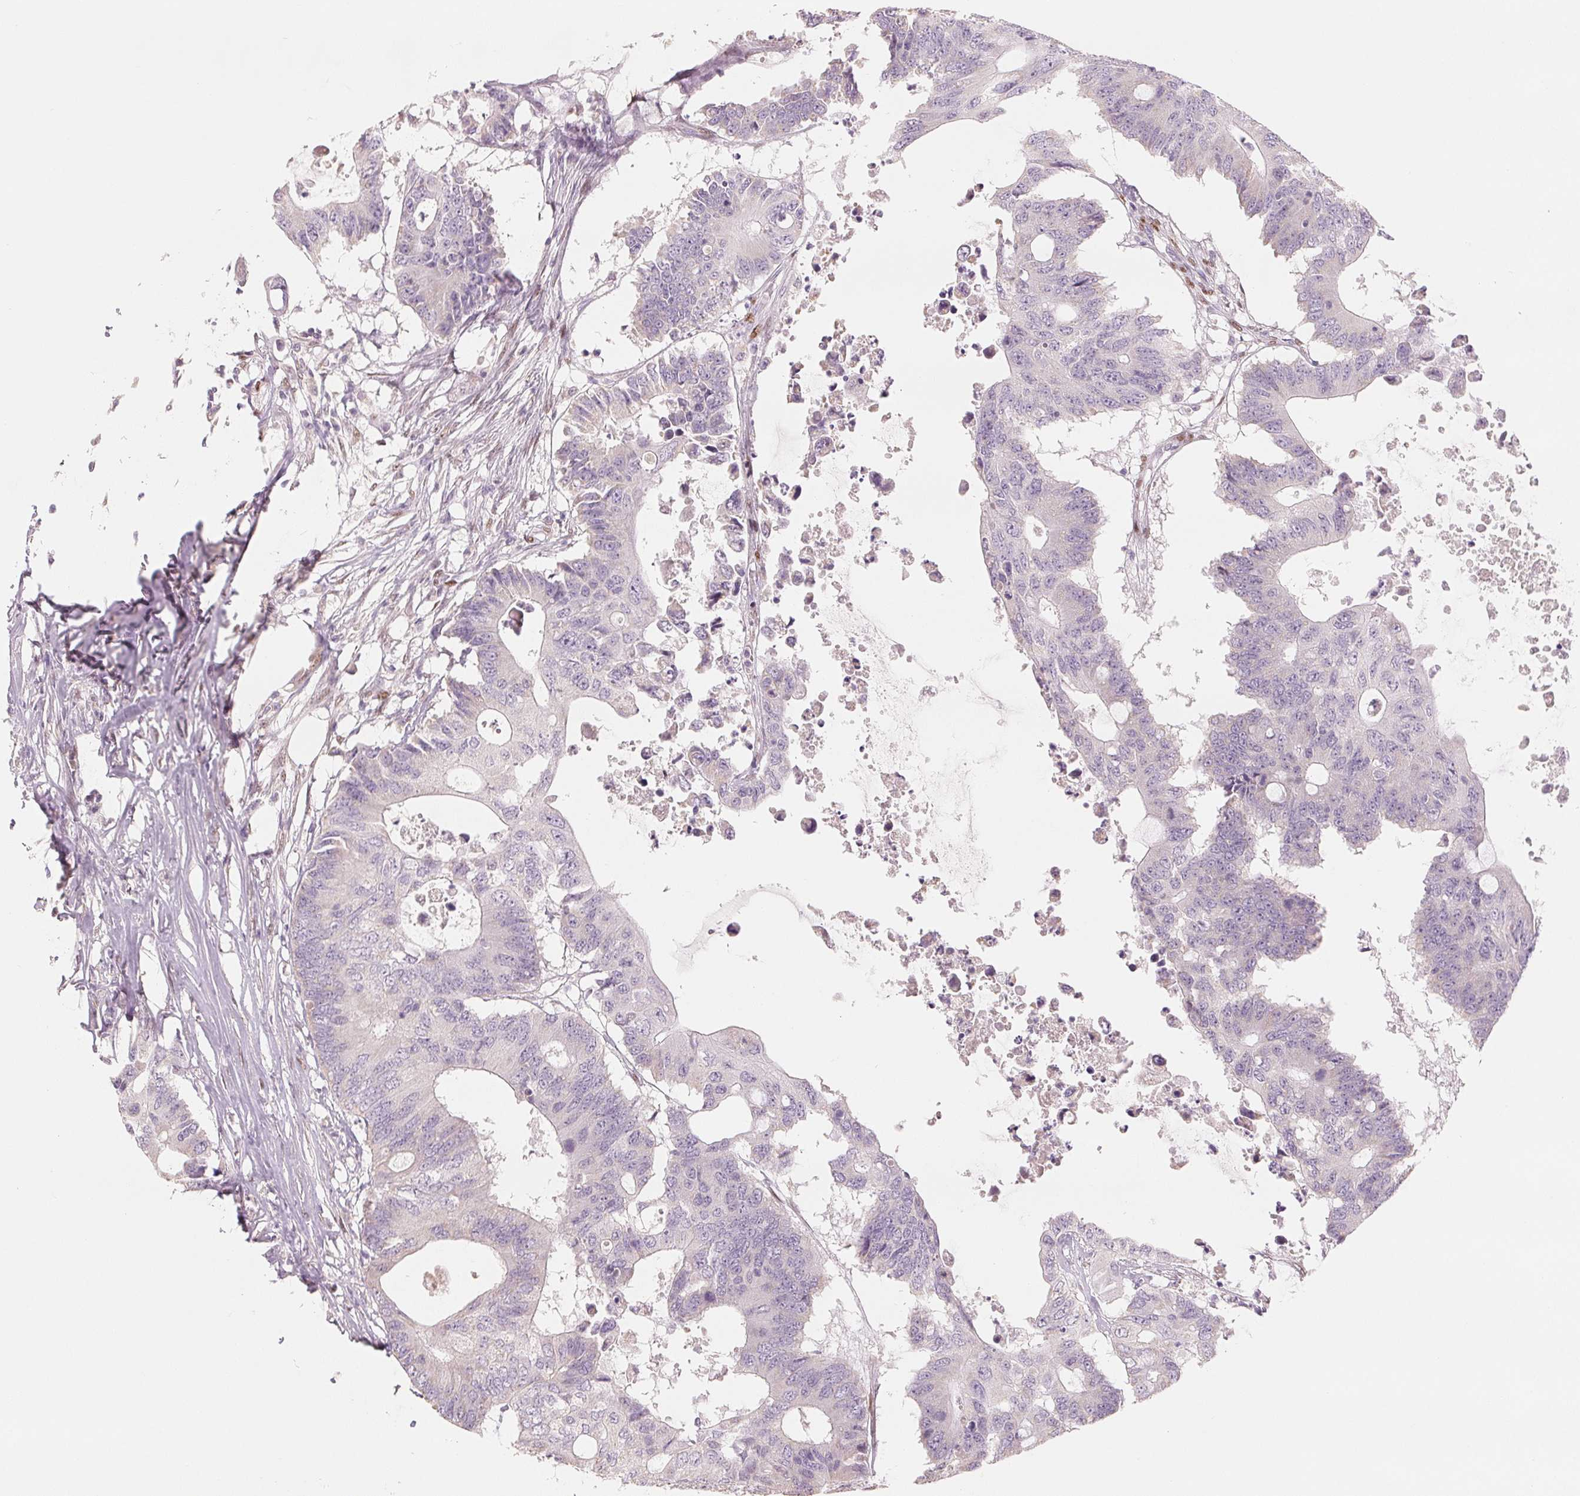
{"staining": {"intensity": "negative", "quantity": "none", "location": "none"}, "tissue": "colorectal cancer", "cell_type": "Tumor cells", "image_type": "cancer", "snomed": [{"axis": "morphology", "description": "Adenocarcinoma, NOS"}, {"axis": "topography", "description": "Colon"}], "caption": "IHC micrograph of neoplastic tissue: colorectal cancer (adenocarcinoma) stained with DAB exhibits no significant protein expression in tumor cells. Brightfield microscopy of immunohistochemistry stained with DAB (3,3'-diaminobenzidine) (brown) and hematoxylin (blue), captured at high magnification.", "gene": "SMARCD3", "patient": {"sex": "male", "age": 71}}